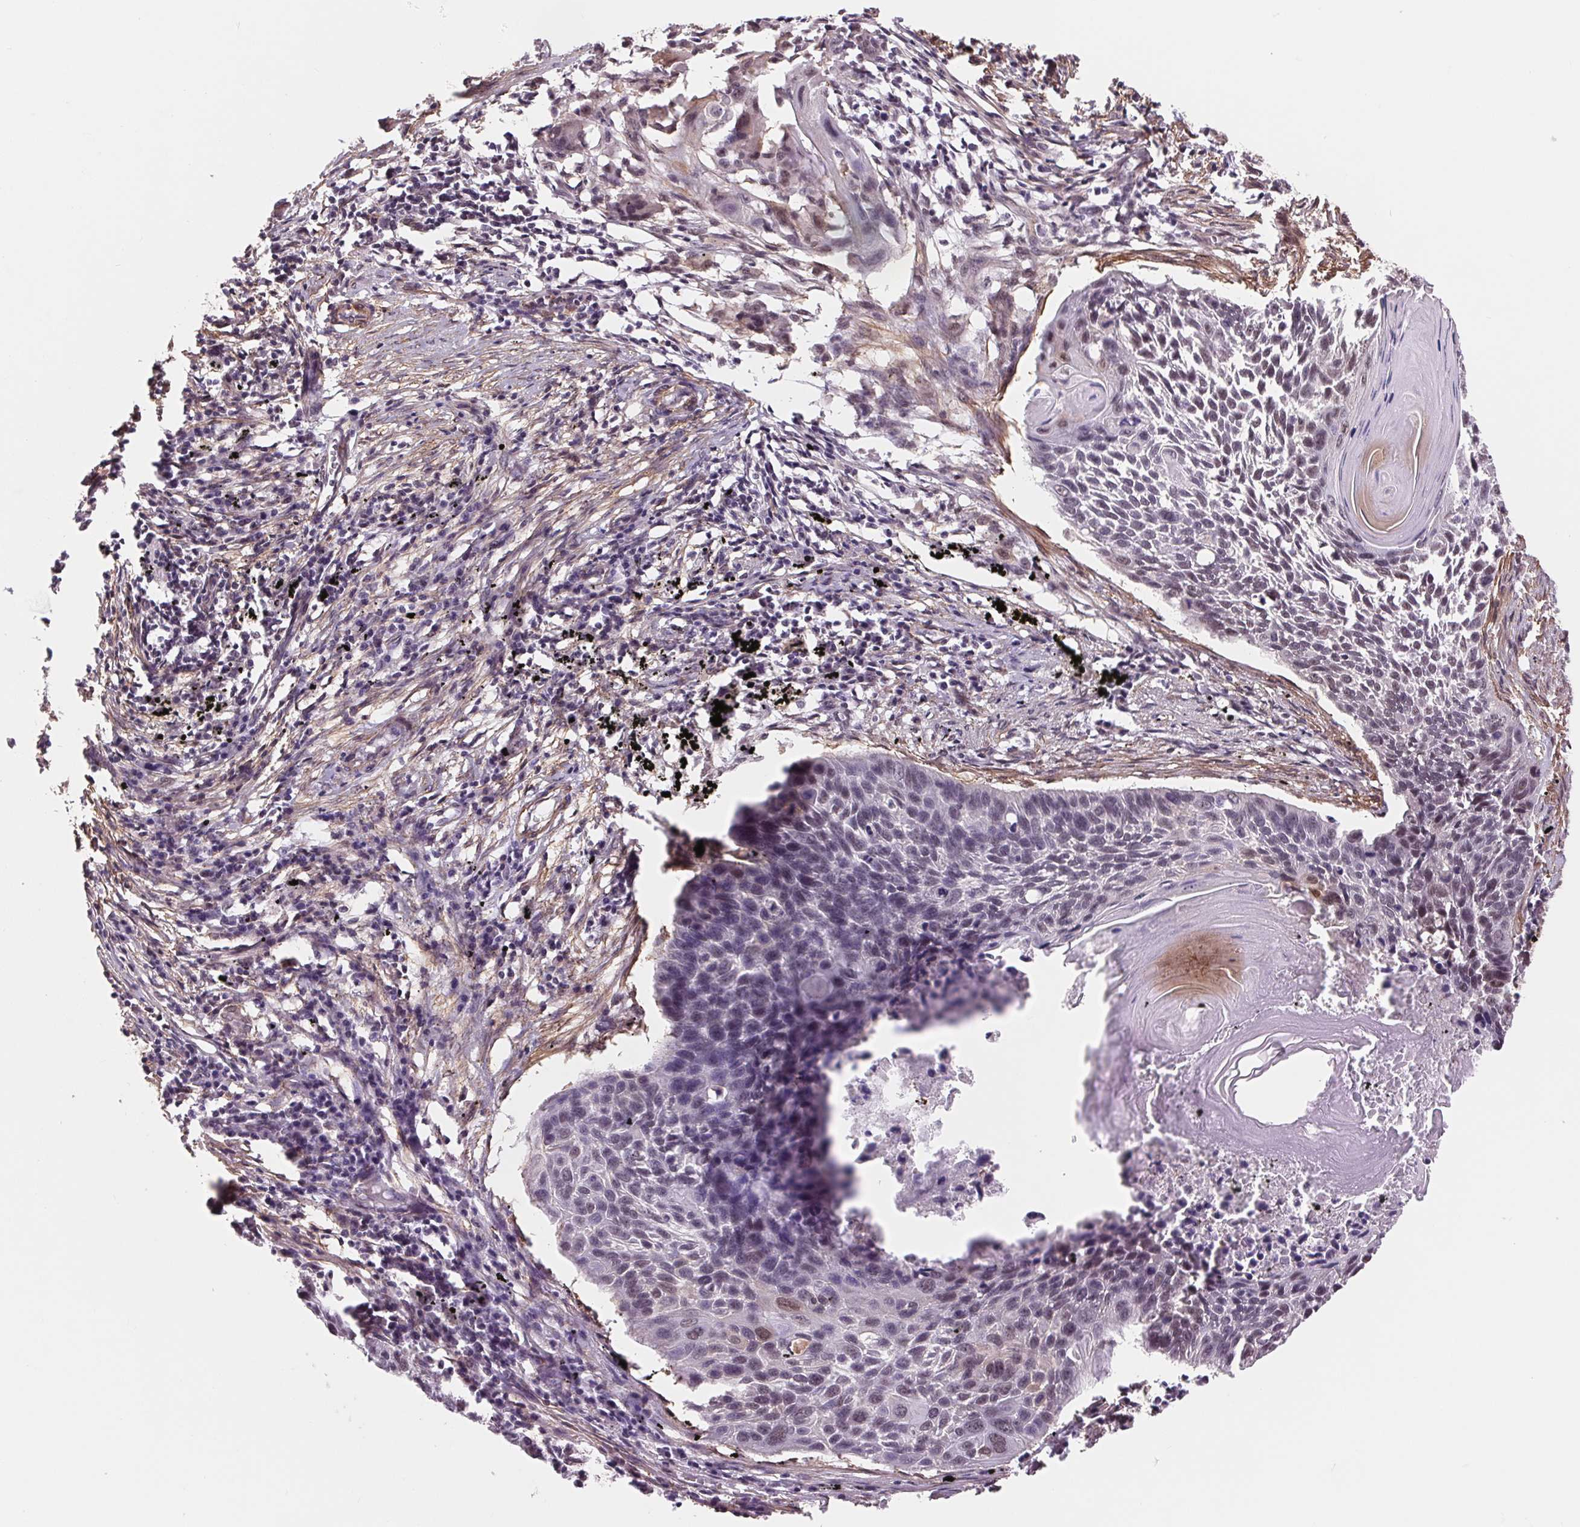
{"staining": {"intensity": "weak", "quantity": "<25%", "location": "nuclear"}, "tissue": "lung cancer", "cell_type": "Tumor cells", "image_type": "cancer", "snomed": [{"axis": "morphology", "description": "Squamous cell carcinoma, NOS"}, {"axis": "topography", "description": "Lung"}], "caption": "Immunohistochemistry image of human lung squamous cell carcinoma stained for a protein (brown), which reveals no positivity in tumor cells.", "gene": "BCAT1", "patient": {"sex": "male", "age": 78}}